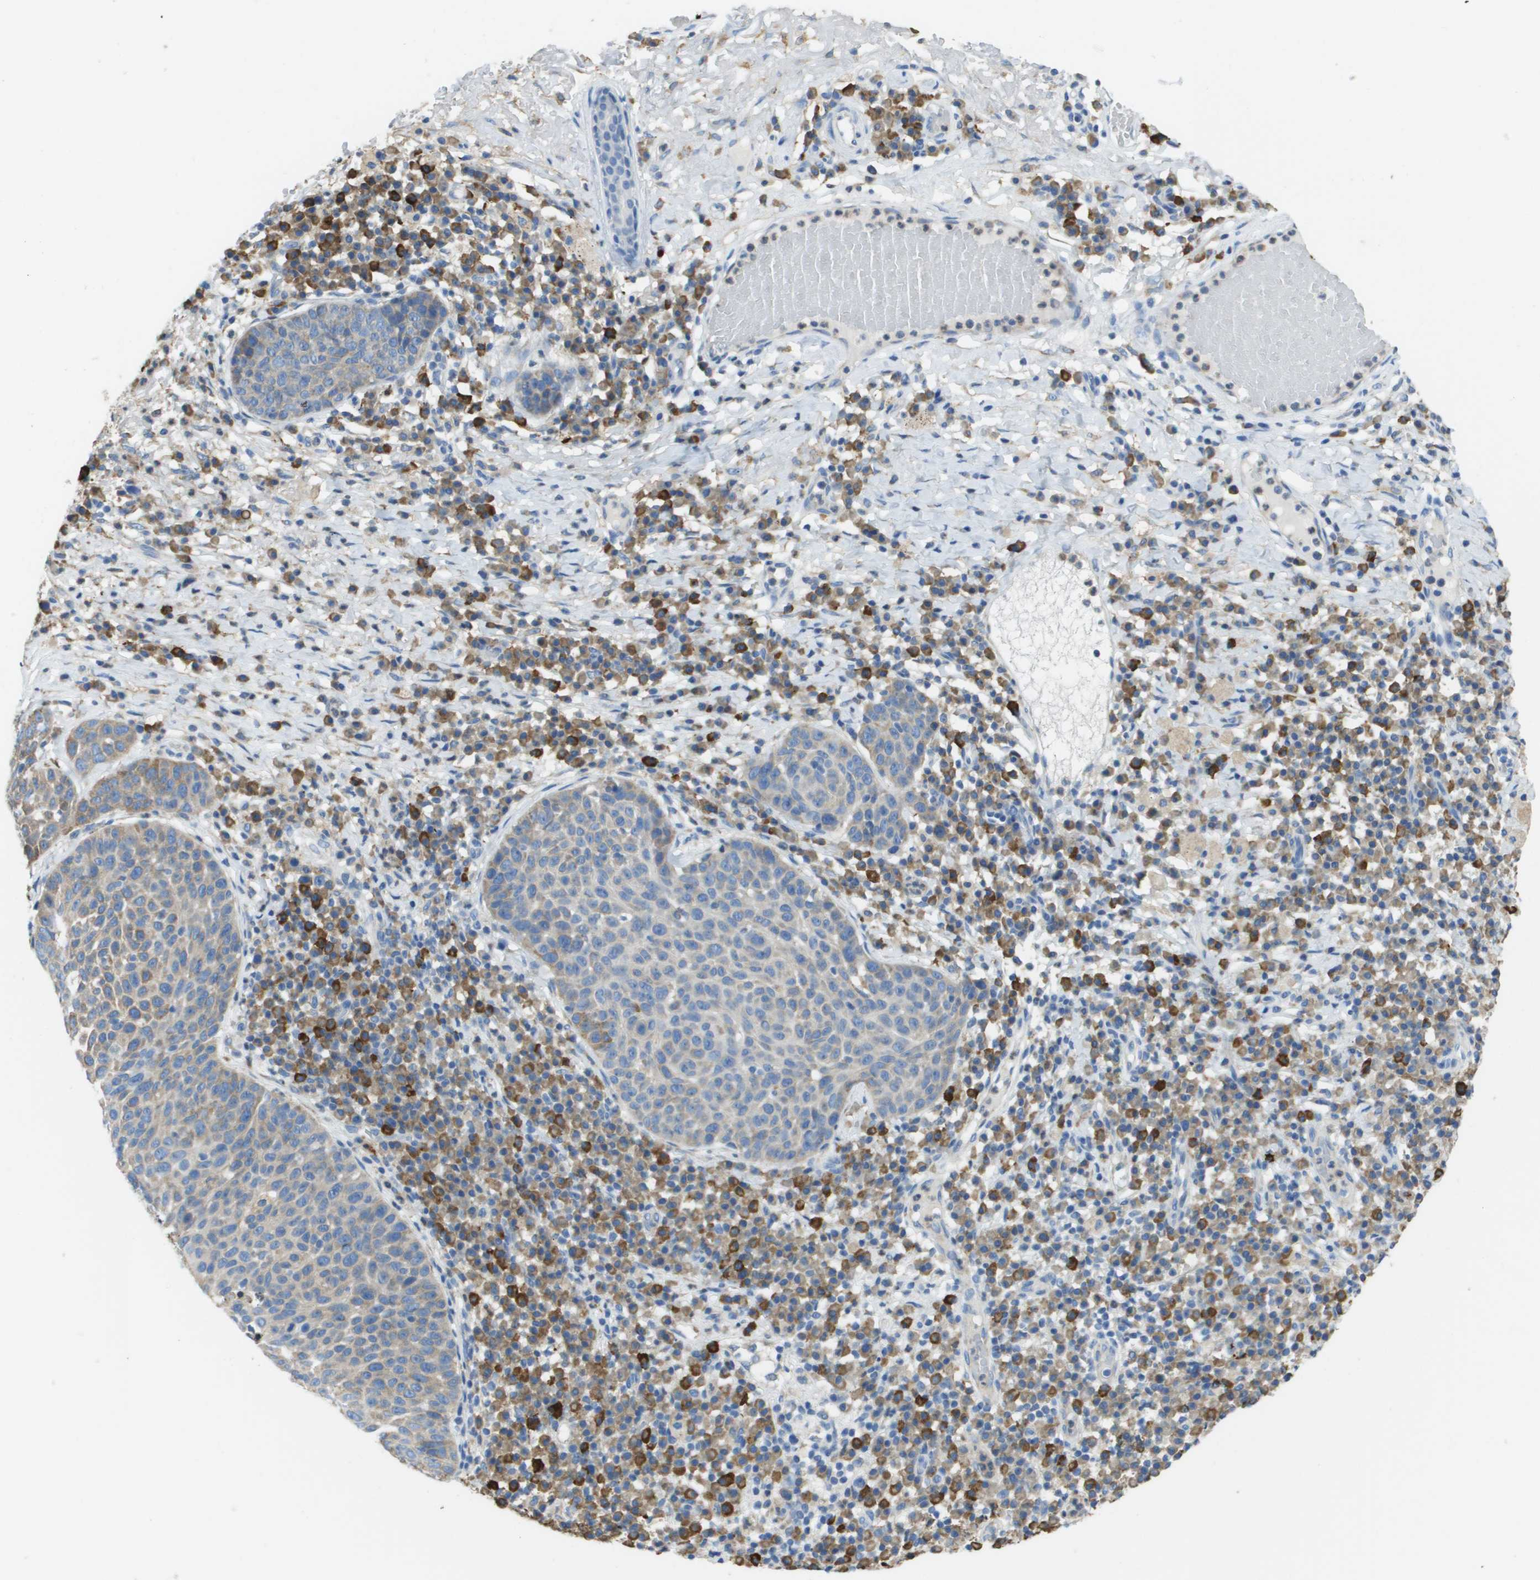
{"staining": {"intensity": "negative", "quantity": "none", "location": "none"}, "tissue": "skin cancer", "cell_type": "Tumor cells", "image_type": "cancer", "snomed": [{"axis": "morphology", "description": "Squamous cell carcinoma in situ, NOS"}, {"axis": "morphology", "description": "Squamous cell carcinoma, NOS"}, {"axis": "topography", "description": "Skin"}], "caption": "Tumor cells are negative for protein expression in human skin cancer (squamous cell carcinoma in situ).", "gene": "SDR42E1", "patient": {"sex": "male", "age": 93}}